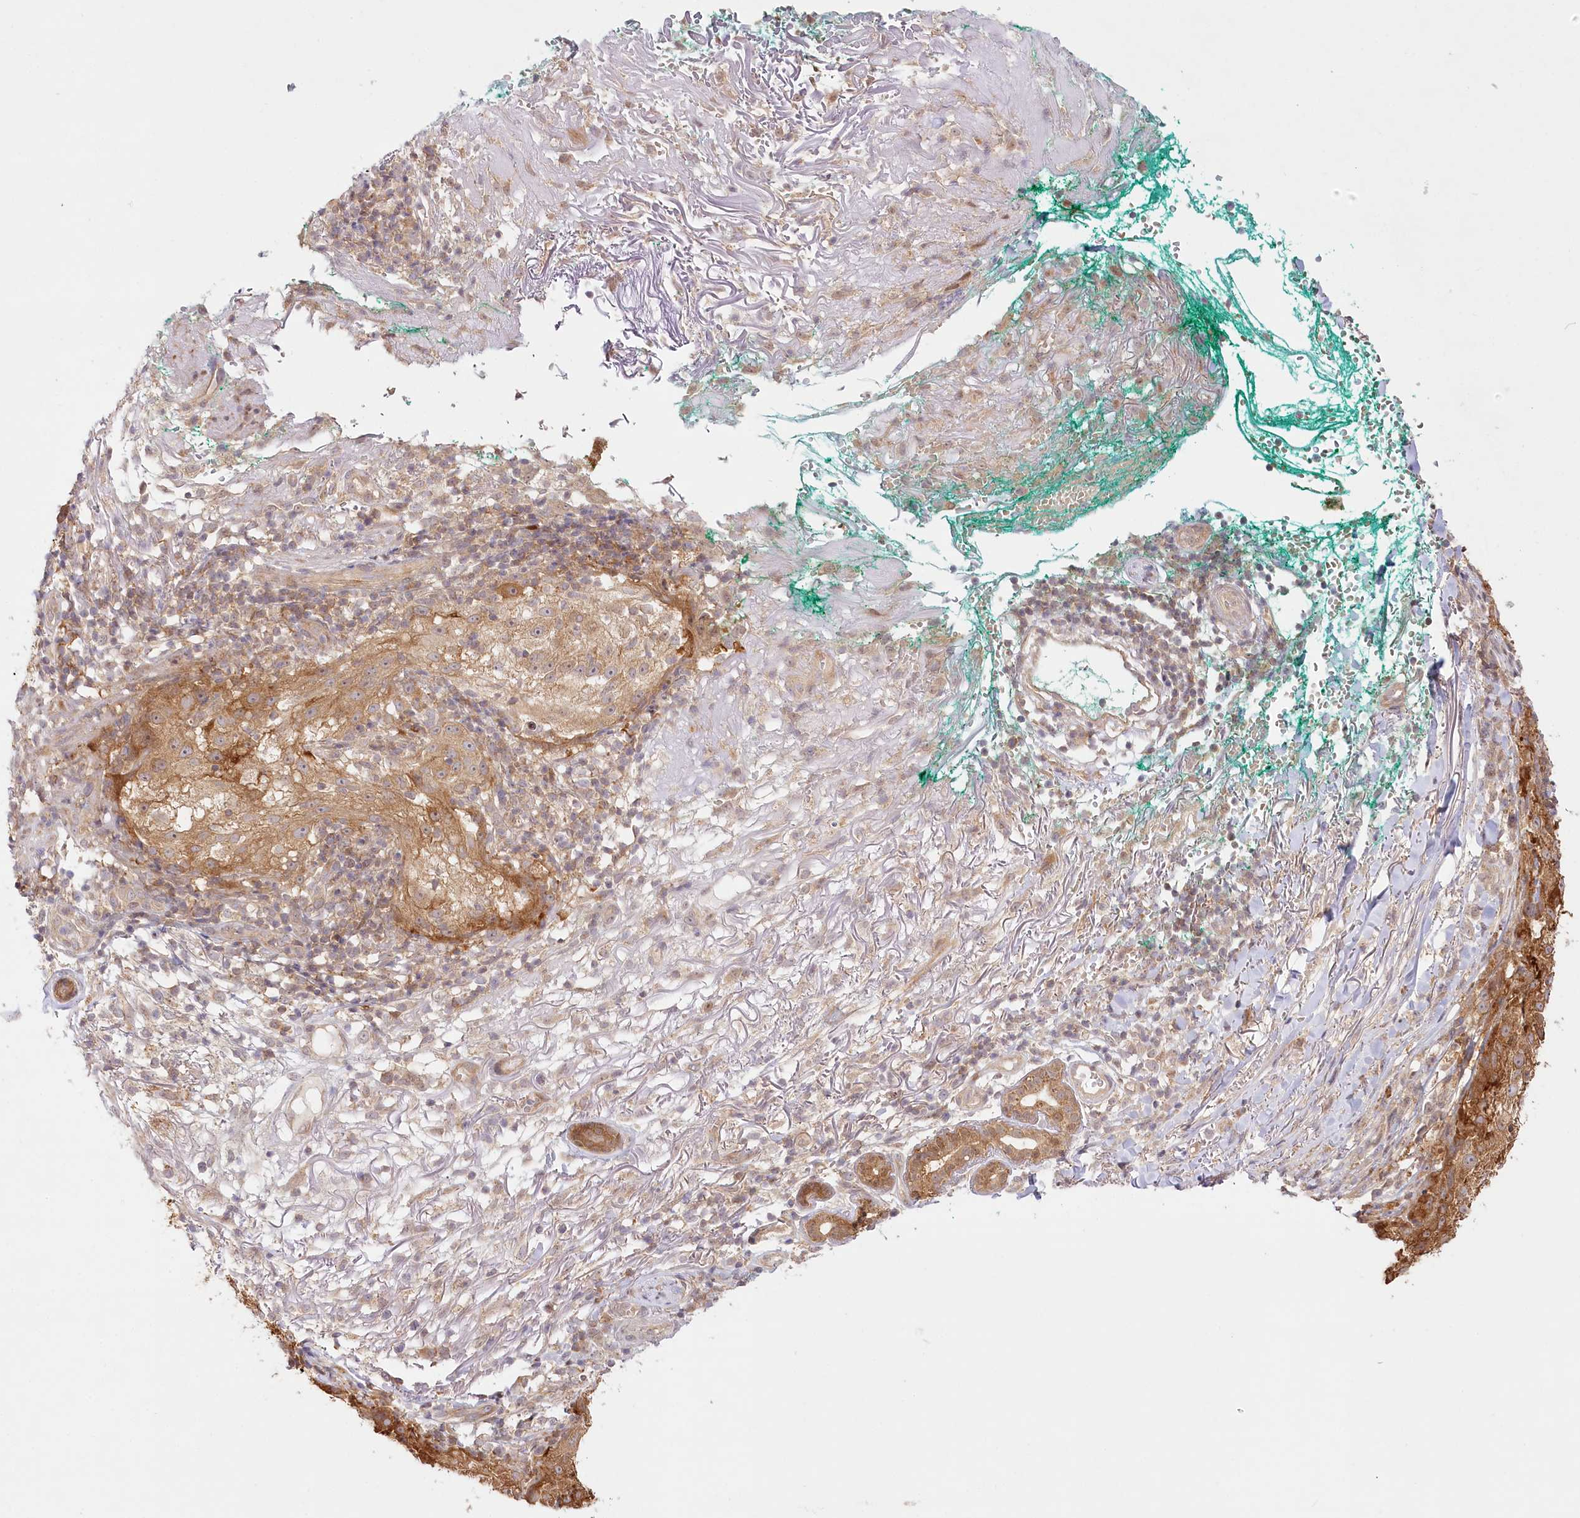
{"staining": {"intensity": "moderate", "quantity": ">75%", "location": "cytoplasmic/membranous"}, "tissue": "melanoma", "cell_type": "Tumor cells", "image_type": "cancer", "snomed": [{"axis": "morphology", "description": "Necrosis, NOS"}, {"axis": "morphology", "description": "Malignant melanoma, NOS"}, {"axis": "topography", "description": "Skin"}], "caption": "Human melanoma stained with a brown dye exhibits moderate cytoplasmic/membranous positive expression in about >75% of tumor cells.", "gene": "INPP4B", "patient": {"sex": "female", "age": 87}}